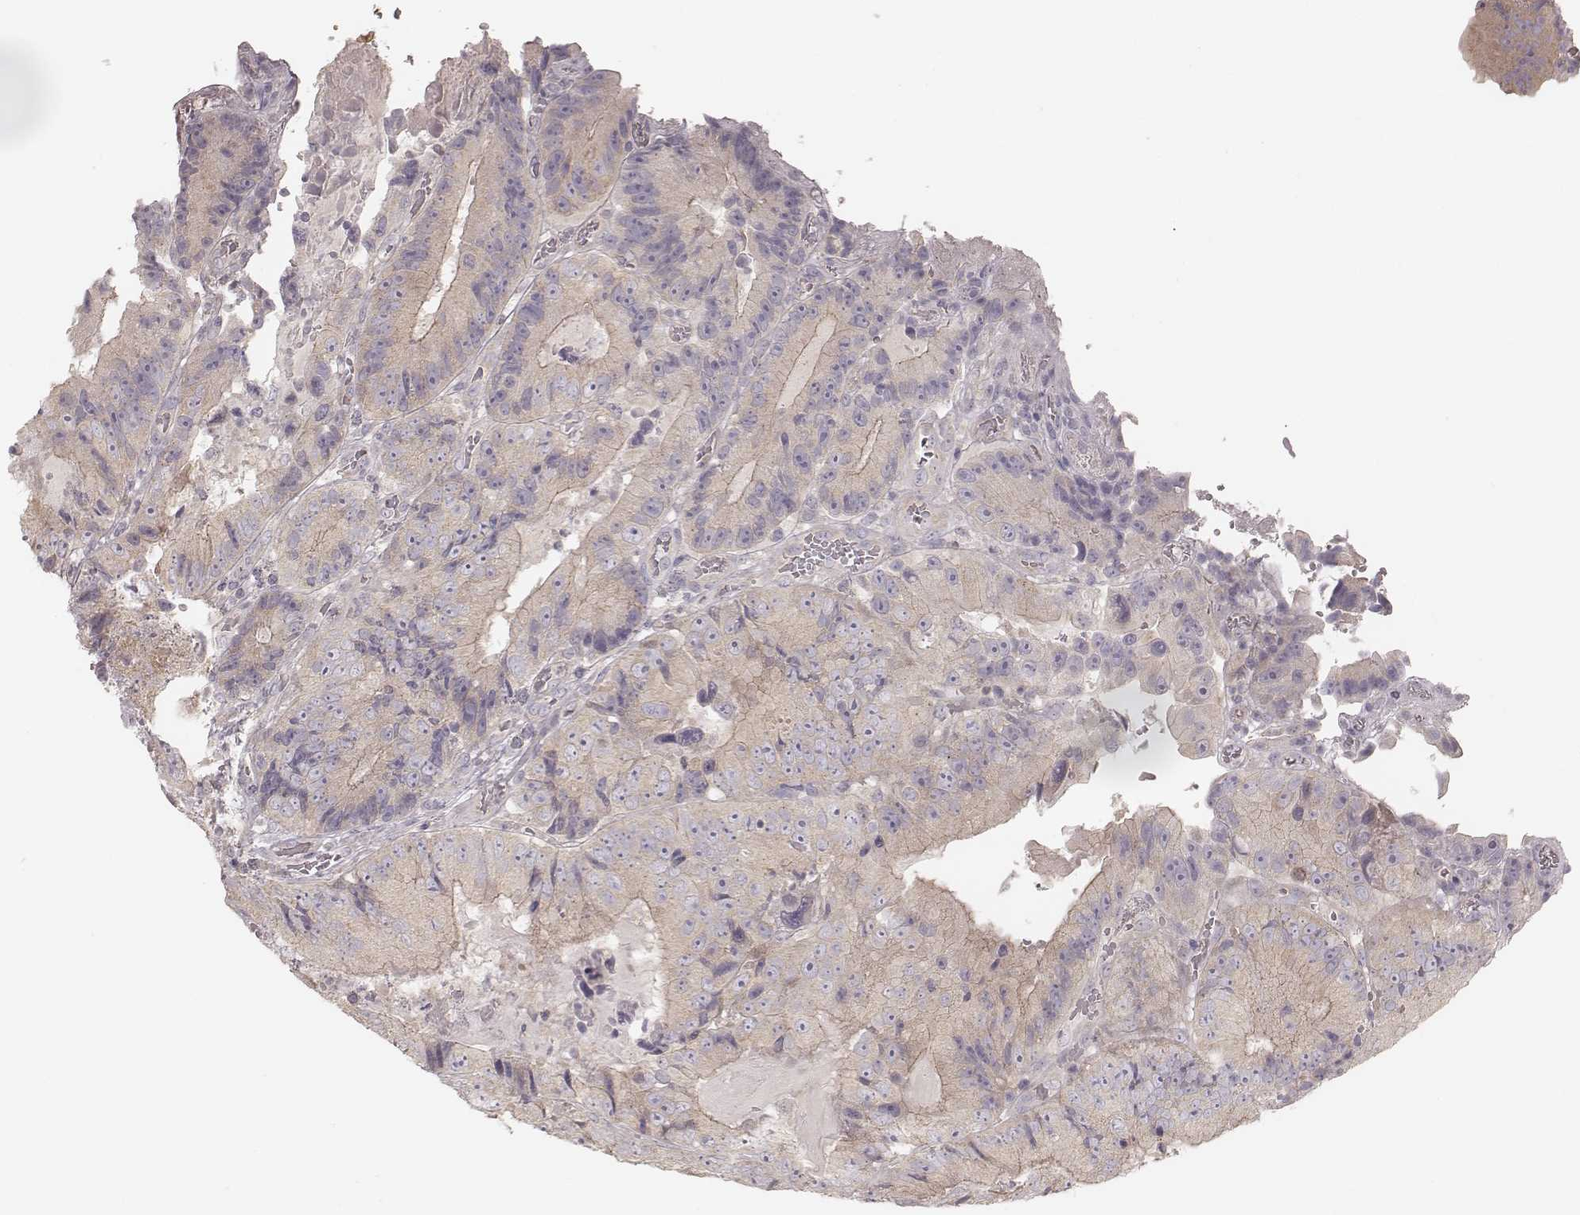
{"staining": {"intensity": "negative", "quantity": "none", "location": "none"}, "tissue": "colorectal cancer", "cell_type": "Tumor cells", "image_type": "cancer", "snomed": [{"axis": "morphology", "description": "Adenocarcinoma, NOS"}, {"axis": "topography", "description": "Colon"}], "caption": "Tumor cells show no significant protein staining in colorectal cancer (adenocarcinoma).", "gene": "TDRD5", "patient": {"sex": "female", "age": 86}}